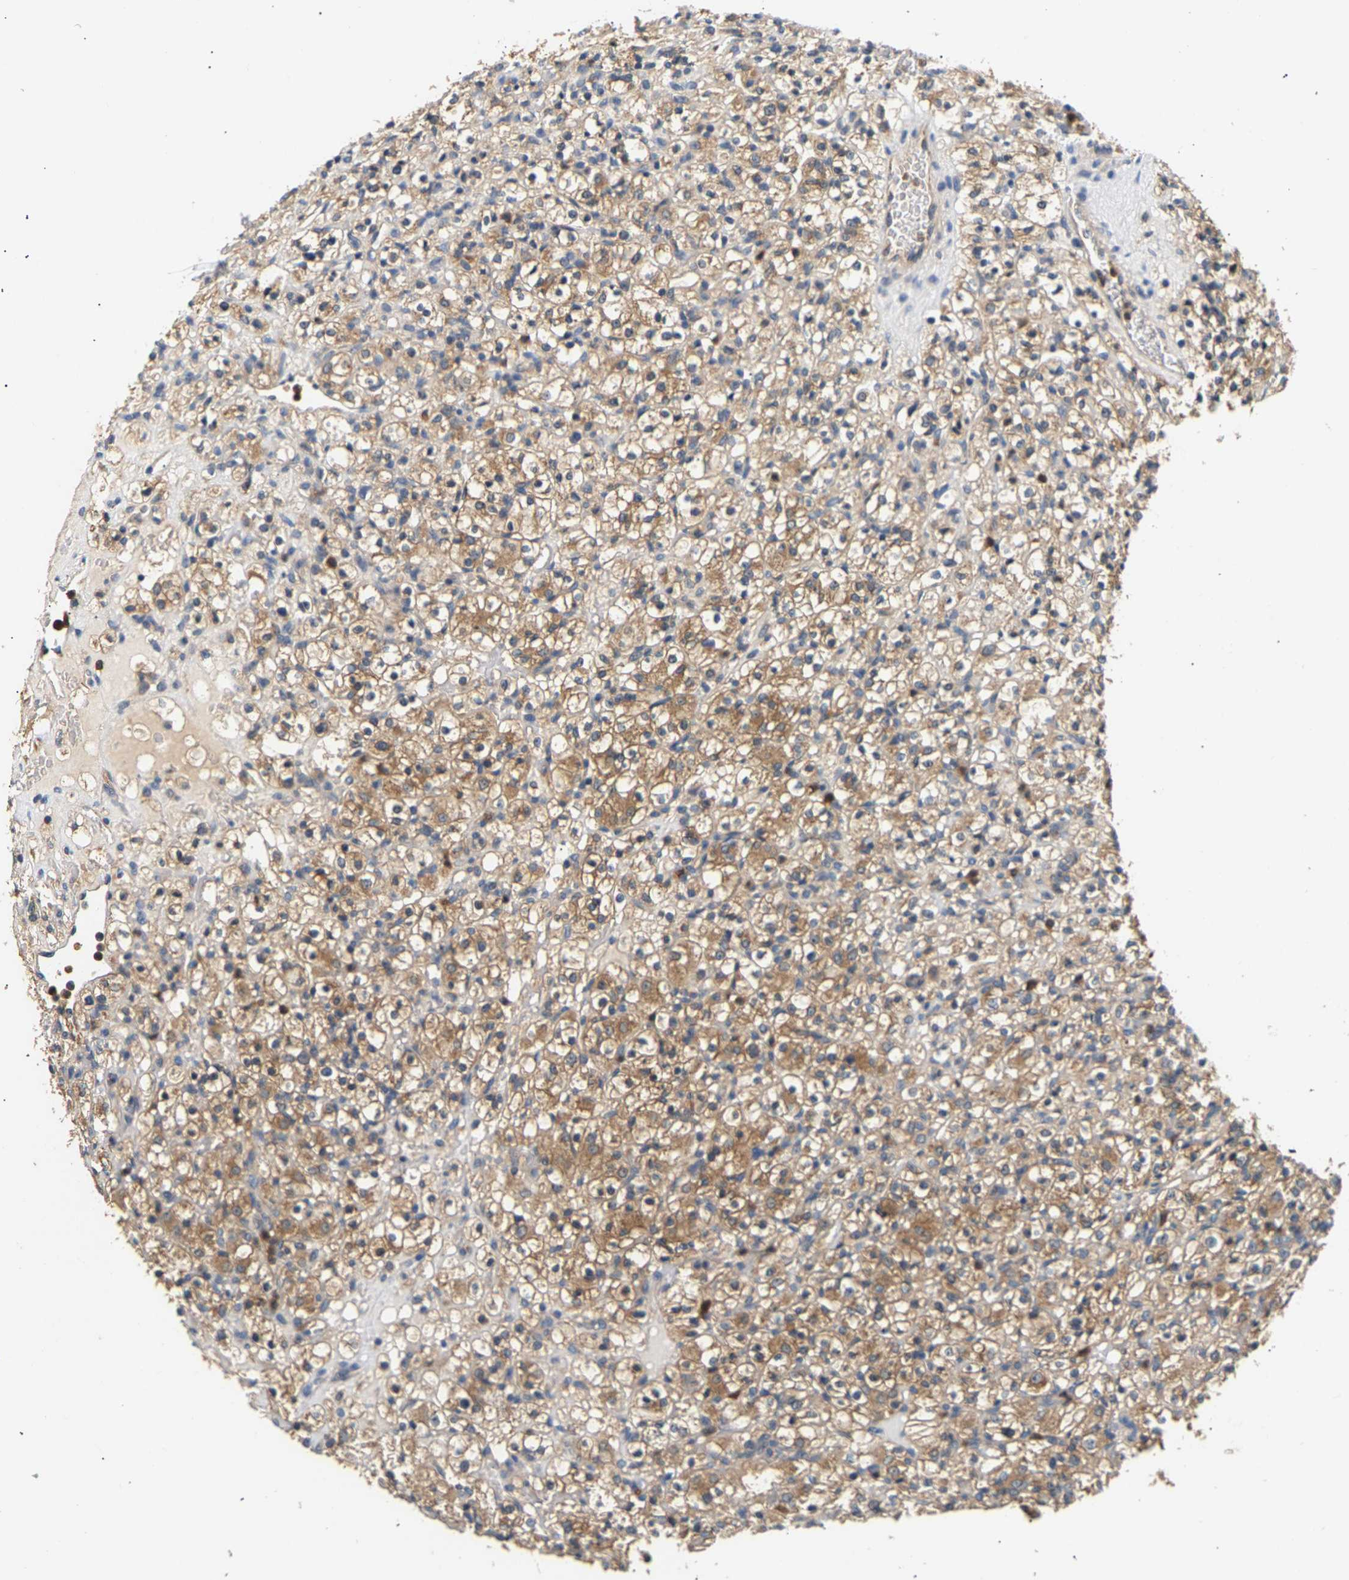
{"staining": {"intensity": "moderate", "quantity": ">75%", "location": "cytoplasmic/membranous"}, "tissue": "renal cancer", "cell_type": "Tumor cells", "image_type": "cancer", "snomed": [{"axis": "morphology", "description": "Normal tissue, NOS"}, {"axis": "morphology", "description": "Adenocarcinoma, NOS"}, {"axis": "topography", "description": "Kidney"}], "caption": "This is an image of immunohistochemistry (IHC) staining of adenocarcinoma (renal), which shows moderate positivity in the cytoplasmic/membranous of tumor cells.", "gene": "PPID", "patient": {"sex": "female", "age": 72}}